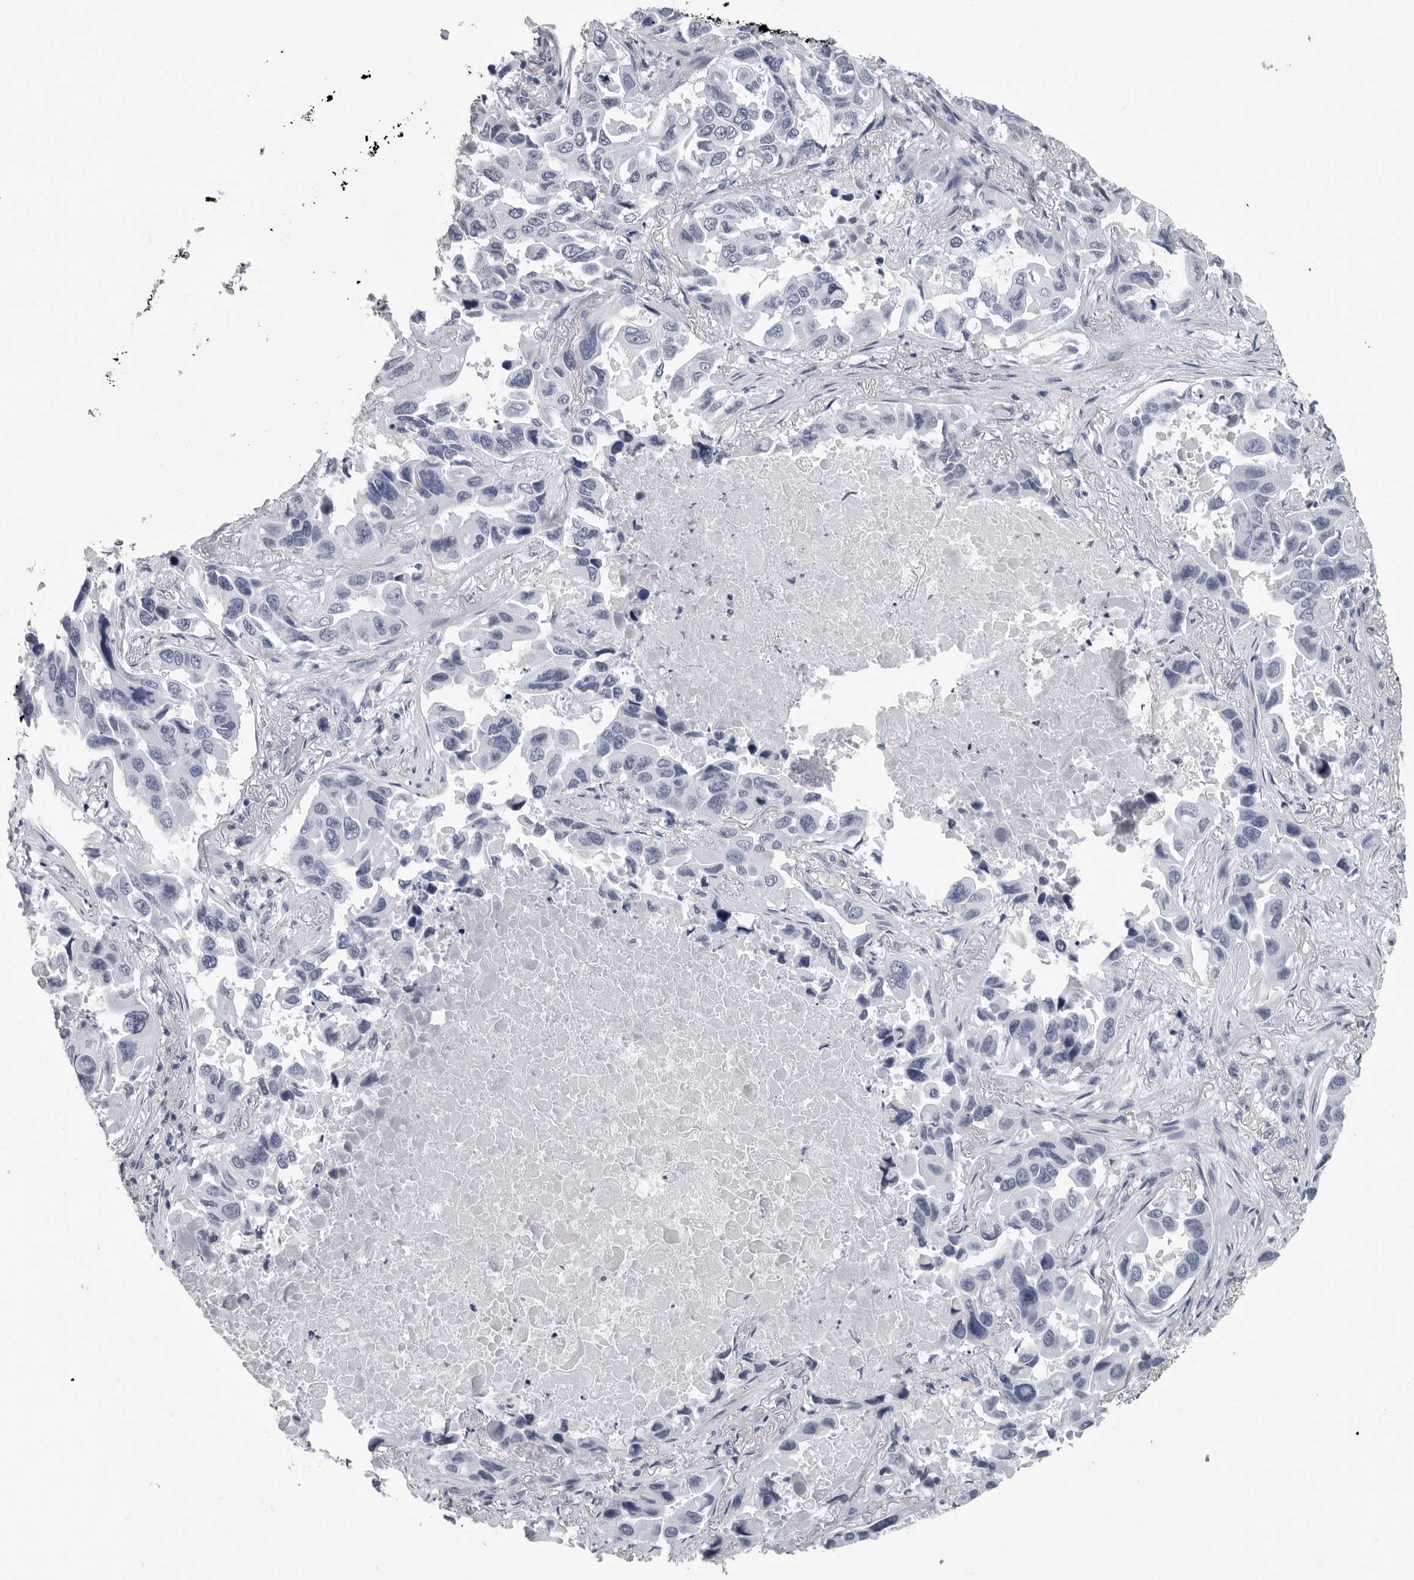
{"staining": {"intensity": "negative", "quantity": "none", "location": "none"}, "tissue": "lung cancer", "cell_type": "Tumor cells", "image_type": "cancer", "snomed": [{"axis": "morphology", "description": "Adenocarcinoma, NOS"}, {"axis": "topography", "description": "Lung"}], "caption": "High magnification brightfield microscopy of lung adenocarcinoma stained with DAB (brown) and counterstained with hematoxylin (blue): tumor cells show no significant expression.", "gene": "AMPD1", "patient": {"sex": "male", "age": 64}}